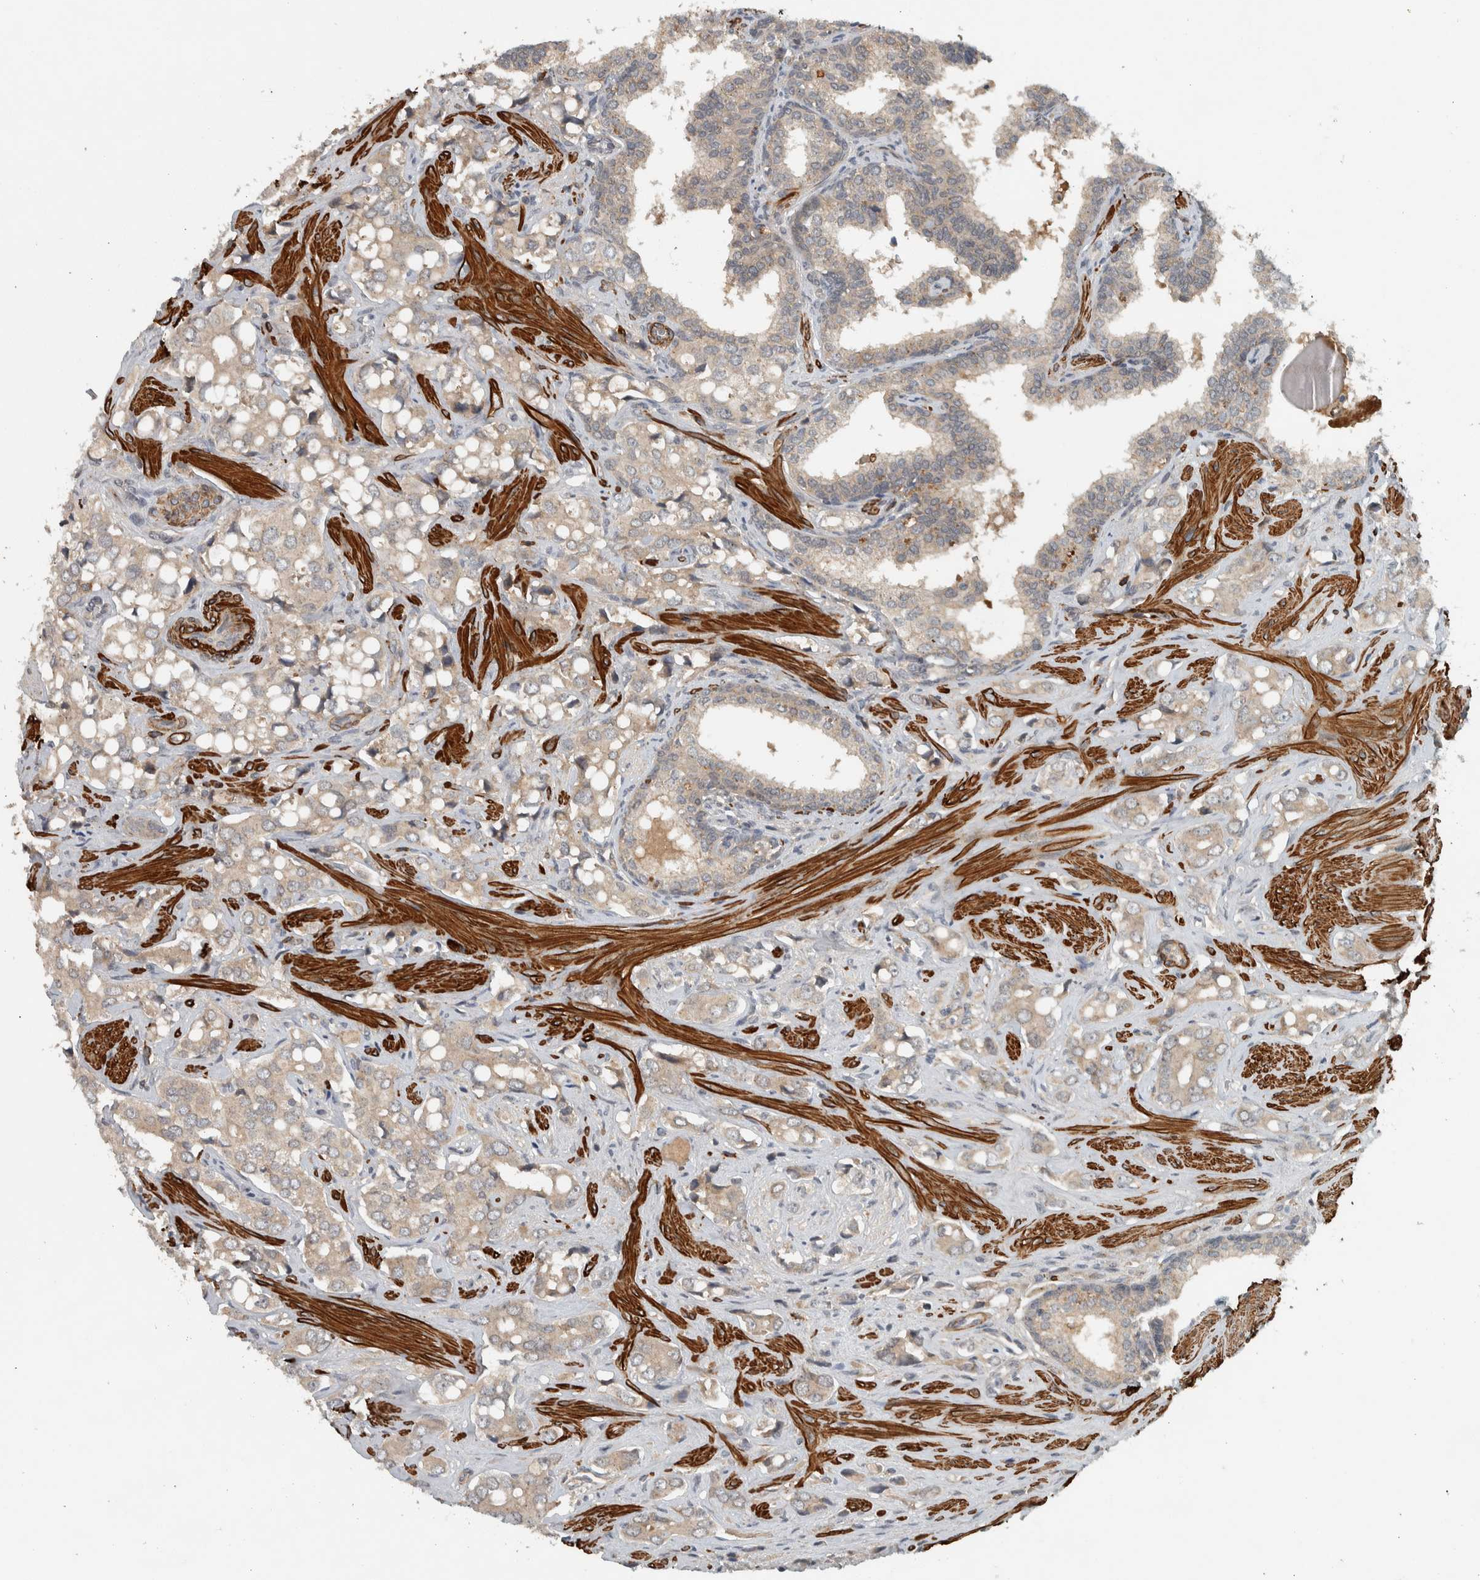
{"staining": {"intensity": "weak", "quantity": ">75%", "location": "cytoplasmic/membranous"}, "tissue": "prostate cancer", "cell_type": "Tumor cells", "image_type": "cancer", "snomed": [{"axis": "morphology", "description": "Adenocarcinoma, High grade"}, {"axis": "topography", "description": "Prostate"}], "caption": "Prostate cancer (high-grade adenocarcinoma) stained with a brown dye displays weak cytoplasmic/membranous positive expression in about >75% of tumor cells.", "gene": "LBHD1", "patient": {"sex": "male", "age": 52}}